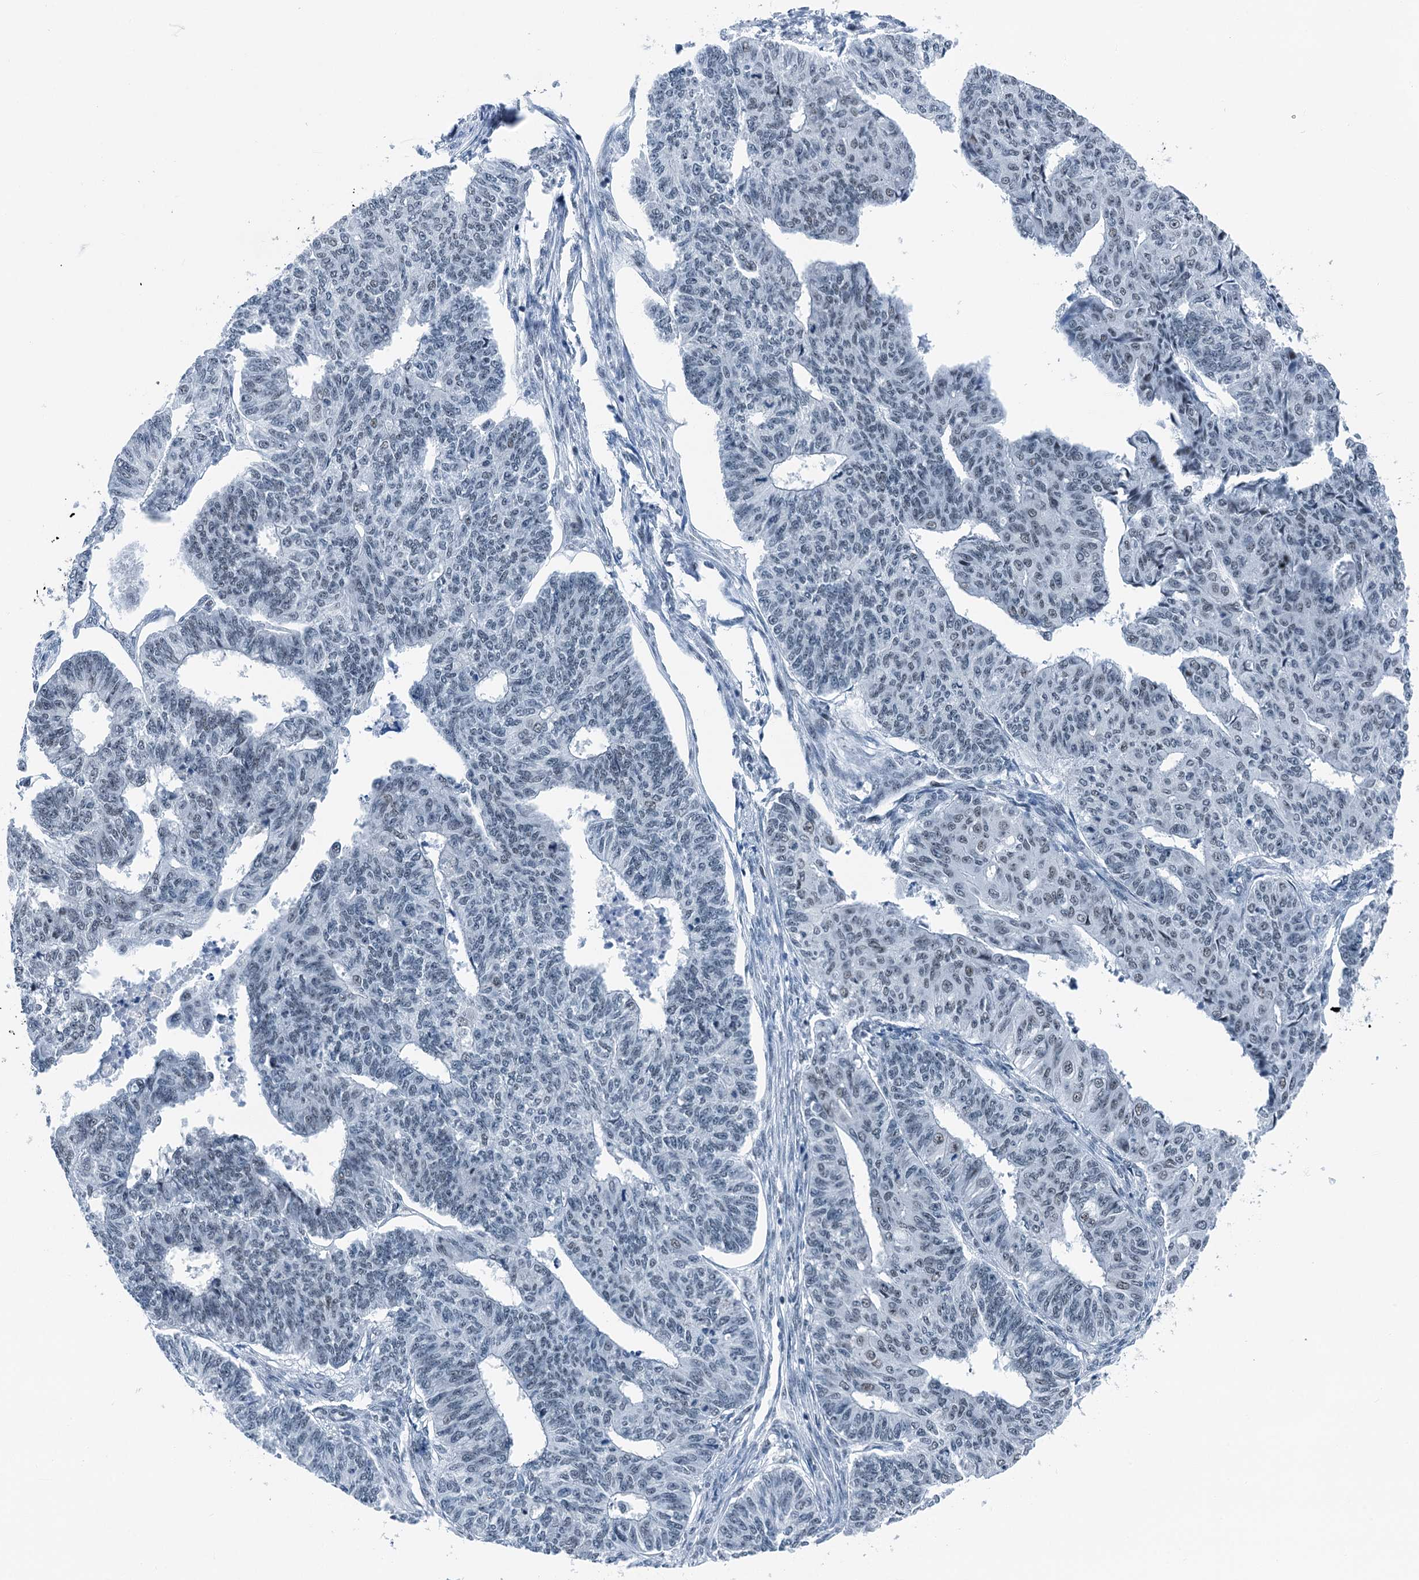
{"staining": {"intensity": "negative", "quantity": "none", "location": "none"}, "tissue": "endometrial cancer", "cell_type": "Tumor cells", "image_type": "cancer", "snomed": [{"axis": "morphology", "description": "Adenocarcinoma, NOS"}, {"axis": "topography", "description": "Endometrium"}], "caption": "A high-resolution image shows IHC staining of endometrial adenocarcinoma, which demonstrates no significant staining in tumor cells.", "gene": "TRPT1", "patient": {"sex": "female", "age": 32}}